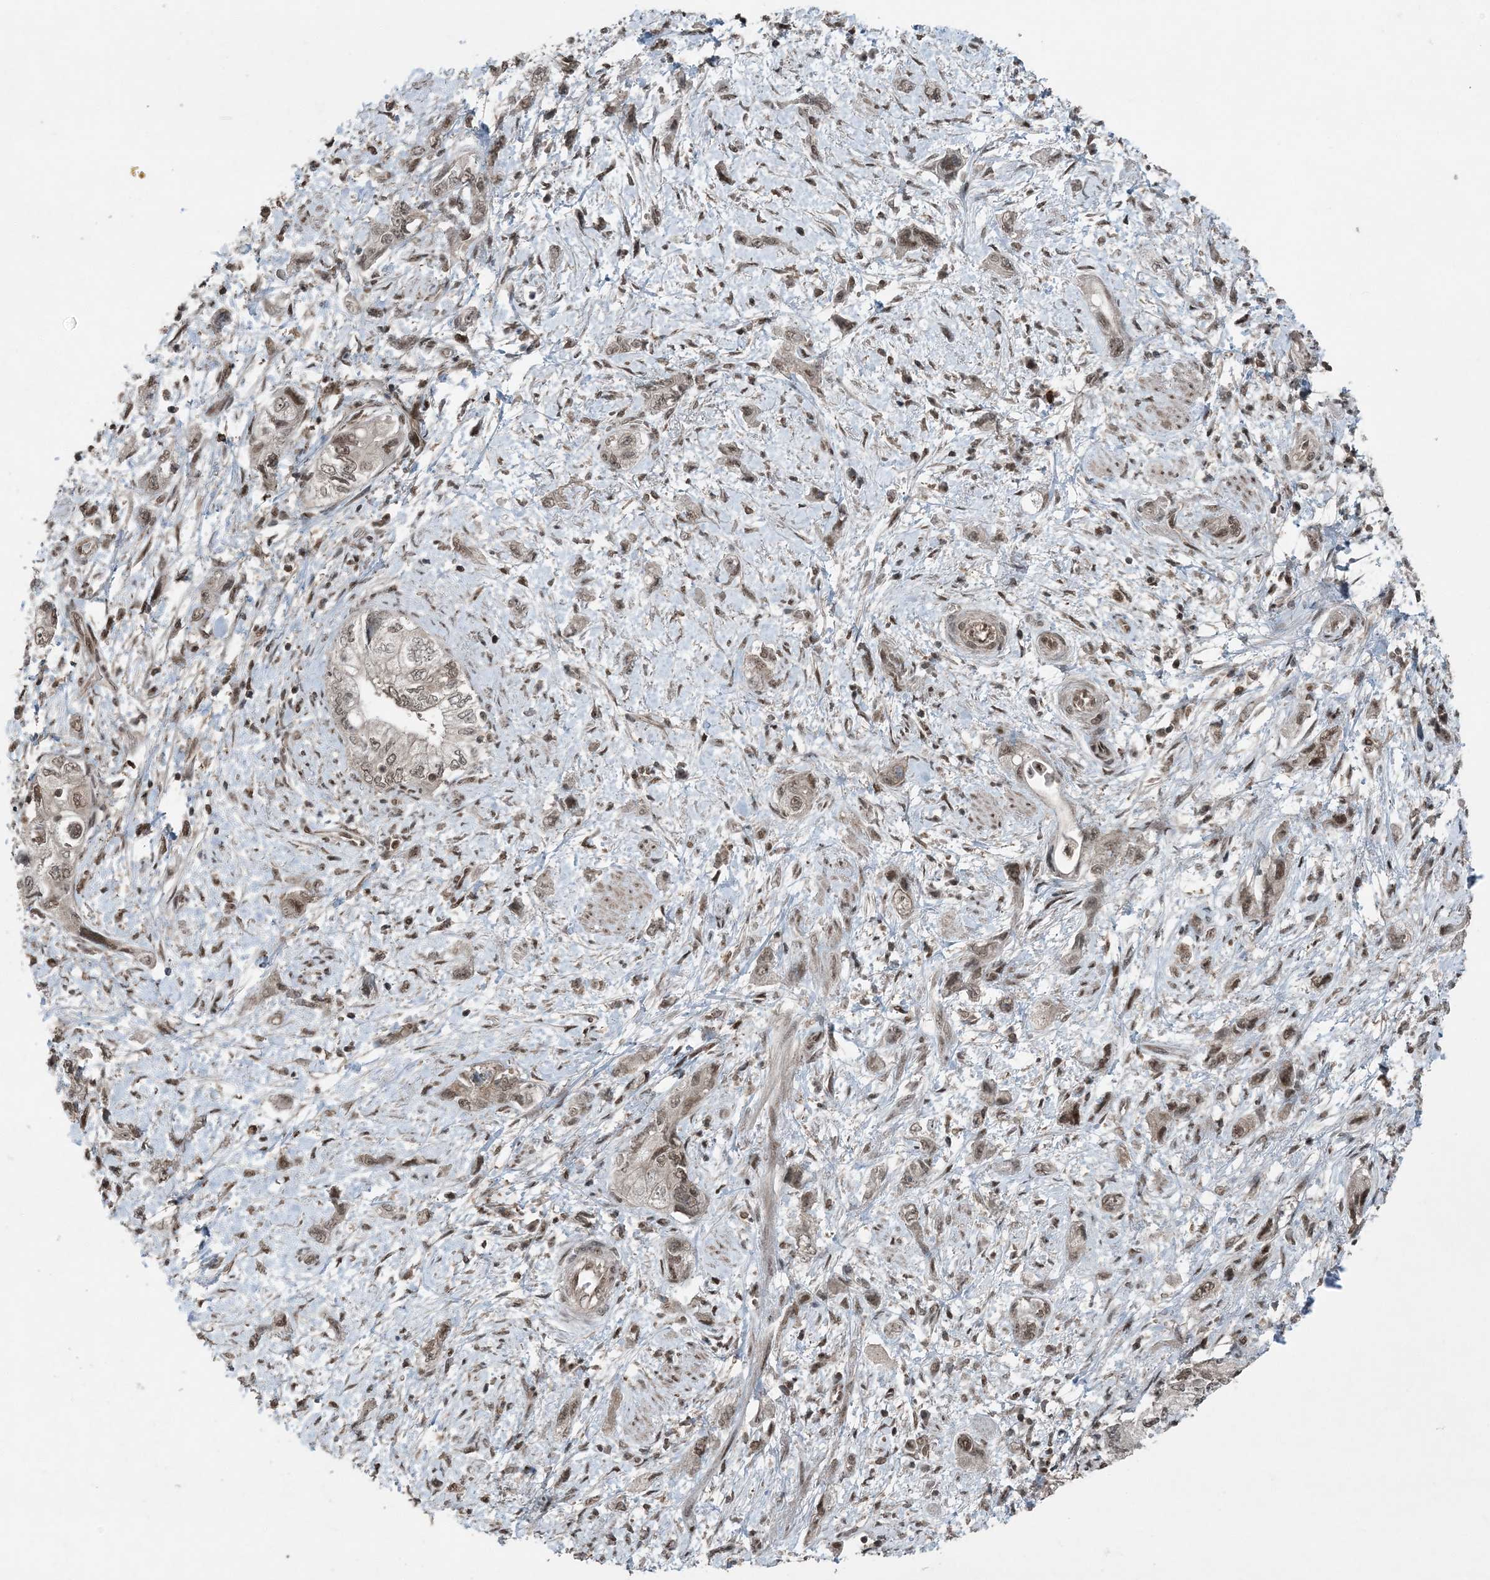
{"staining": {"intensity": "moderate", "quantity": ">75%", "location": "nuclear"}, "tissue": "pancreatic cancer", "cell_type": "Tumor cells", "image_type": "cancer", "snomed": [{"axis": "morphology", "description": "Adenocarcinoma, NOS"}, {"axis": "topography", "description": "Pancreas"}], "caption": "This histopathology image exhibits immunohistochemistry (IHC) staining of pancreatic cancer, with medium moderate nuclear staining in about >75% of tumor cells.", "gene": "COPS7B", "patient": {"sex": "female", "age": 73}}